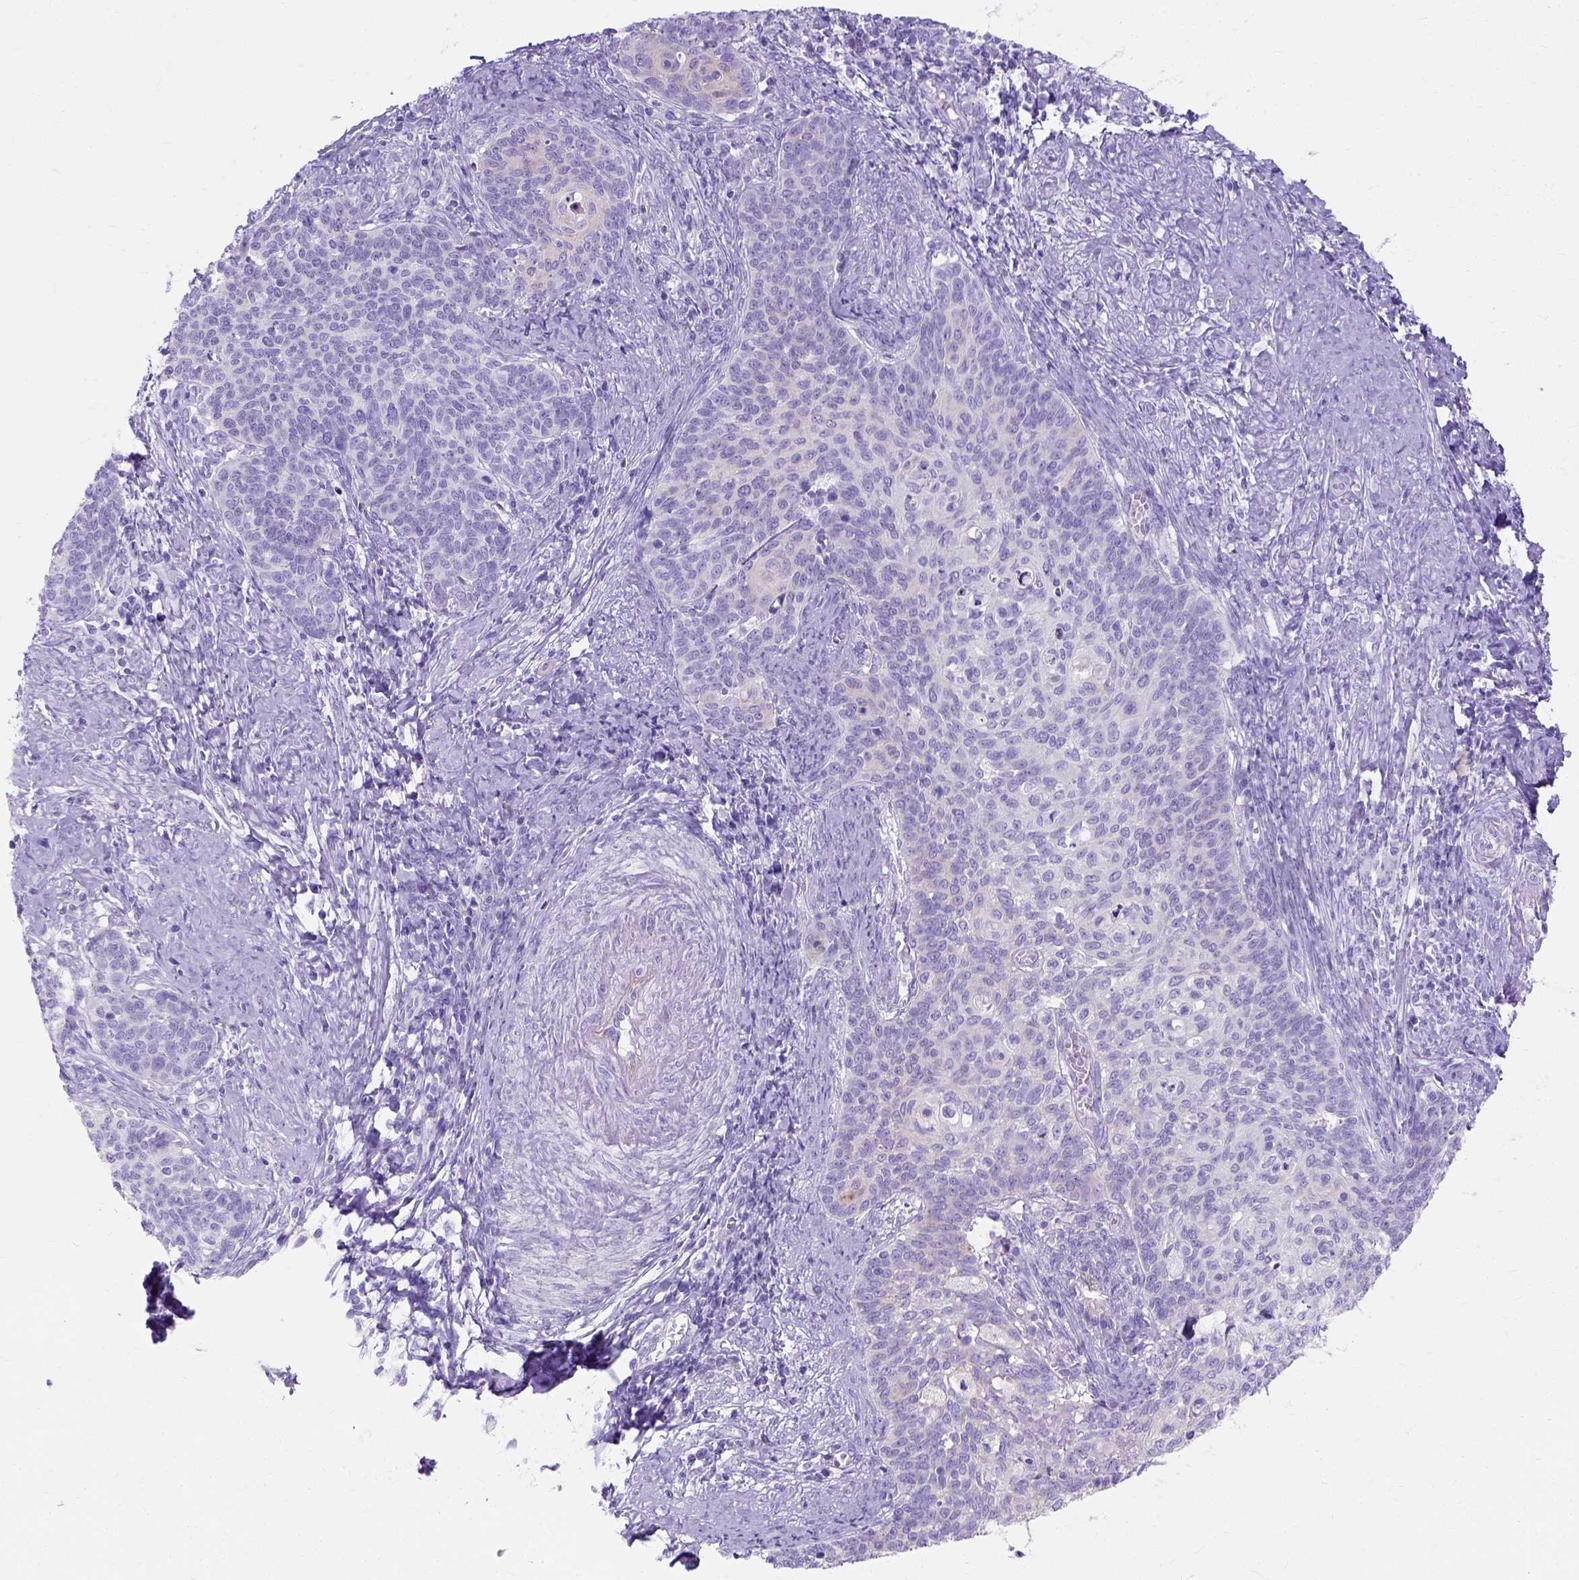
{"staining": {"intensity": "negative", "quantity": "none", "location": "none"}, "tissue": "cervical cancer", "cell_type": "Tumor cells", "image_type": "cancer", "snomed": [{"axis": "morphology", "description": "Normal tissue, NOS"}, {"axis": "morphology", "description": "Squamous cell carcinoma, NOS"}, {"axis": "topography", "description": "Cervix"}], "caption": "The photomicrograph shows no staining of tumor cells in squamous cell carcinoma (cervical).", "gene": "MYH15", "patient": {"sex": "female", "age": 39}}